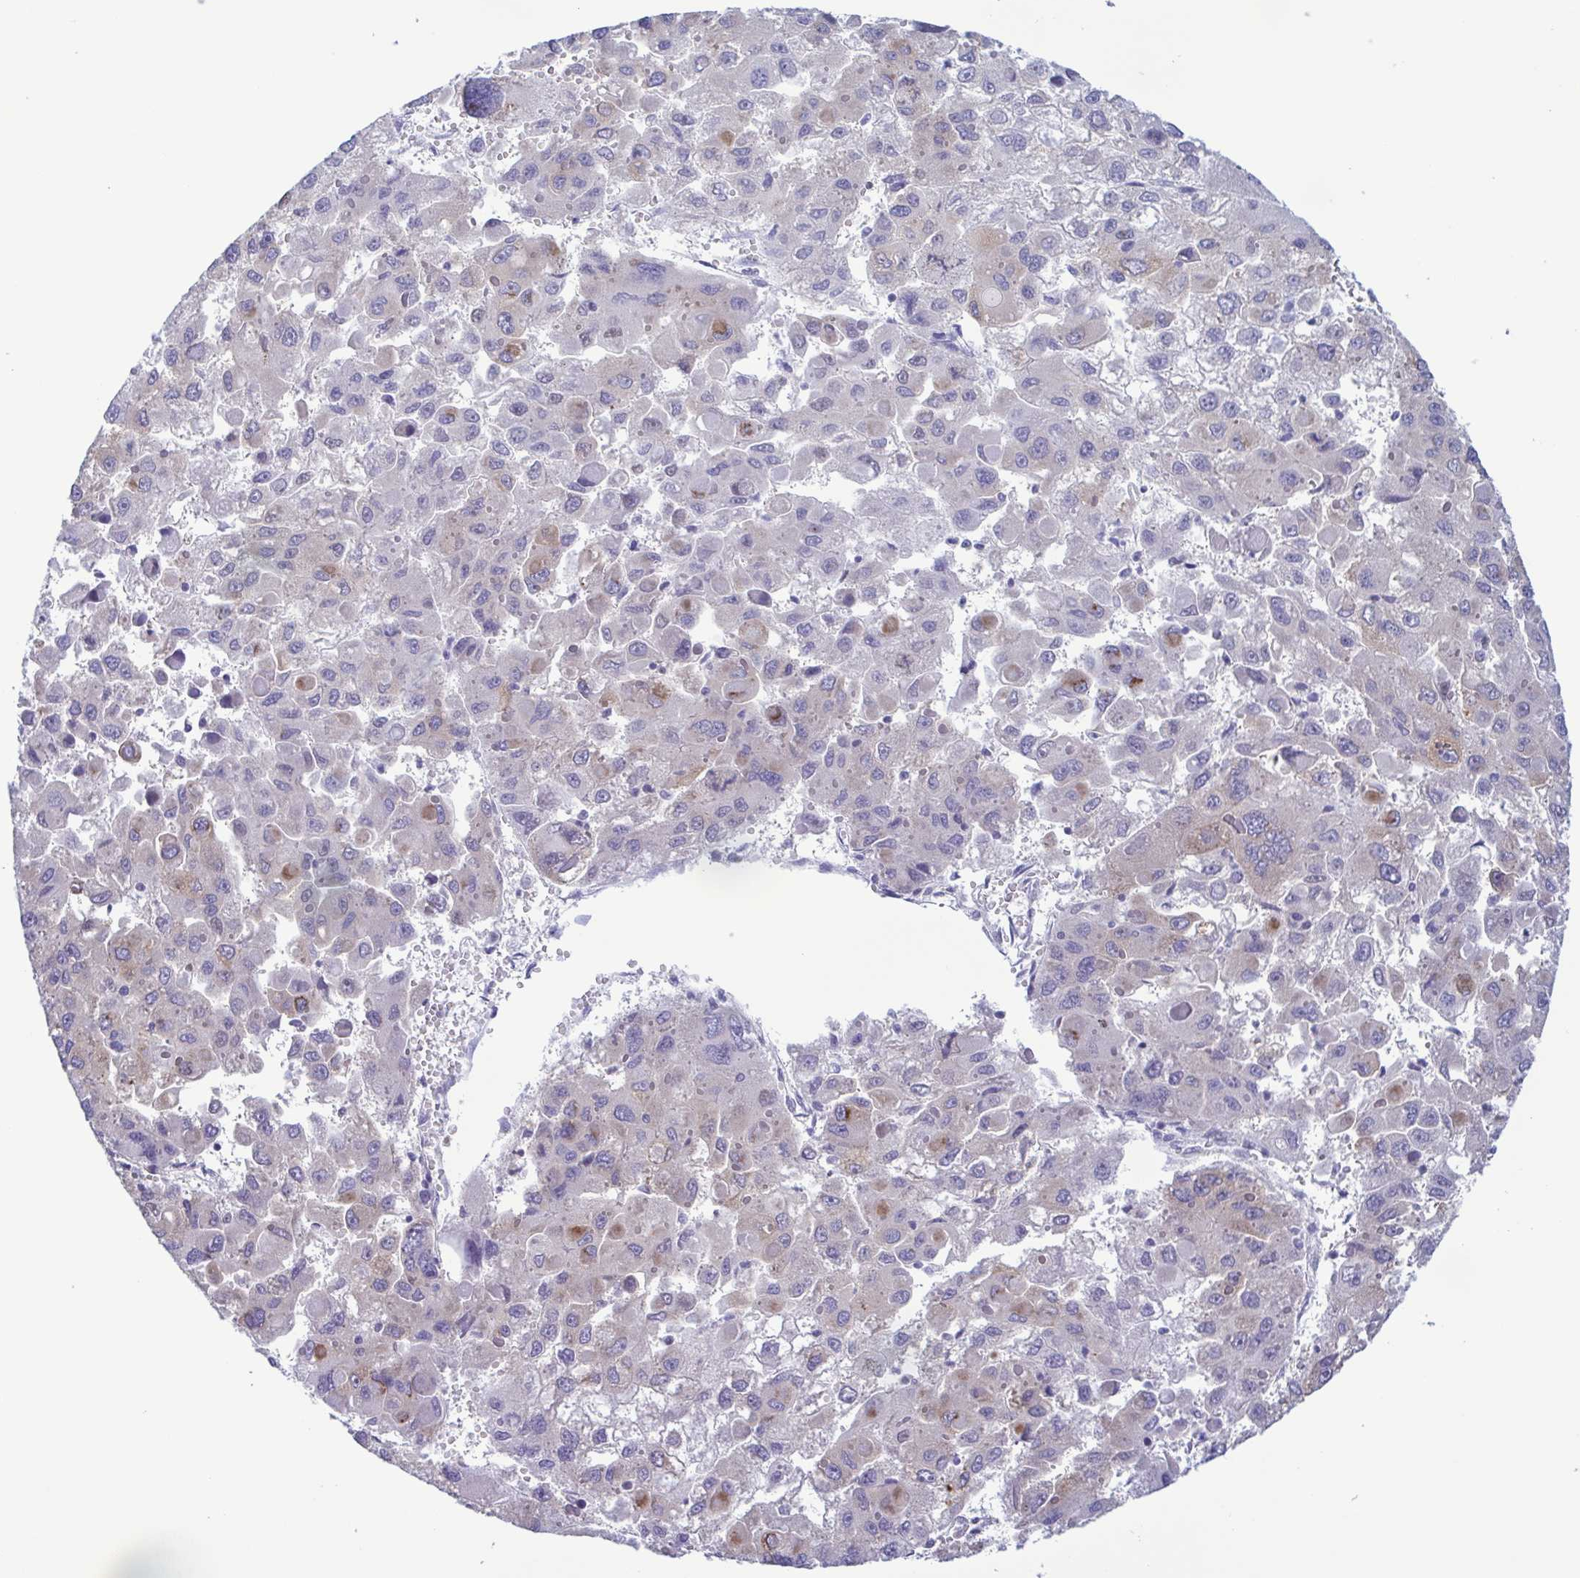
{"staining": {"intensity": "negative", "quantity": "none", "location": "none"}, "tissue": "liver cancer", "cell_type": "Tumor cells", "image_type": "cancer", "snomed": [{"axis": "morphology", "description": "Carcinoma, Hepatocellular, NOS"}, {"axis": "topography", "description": "Liver"}], "caption": "Immunohistochemistry image of liver cancer stained for a protein (brown), which demonstrates no positivity in tumor cells.", "gene": "TNNI3", "patient": {"sex": "female", "age": 41}}